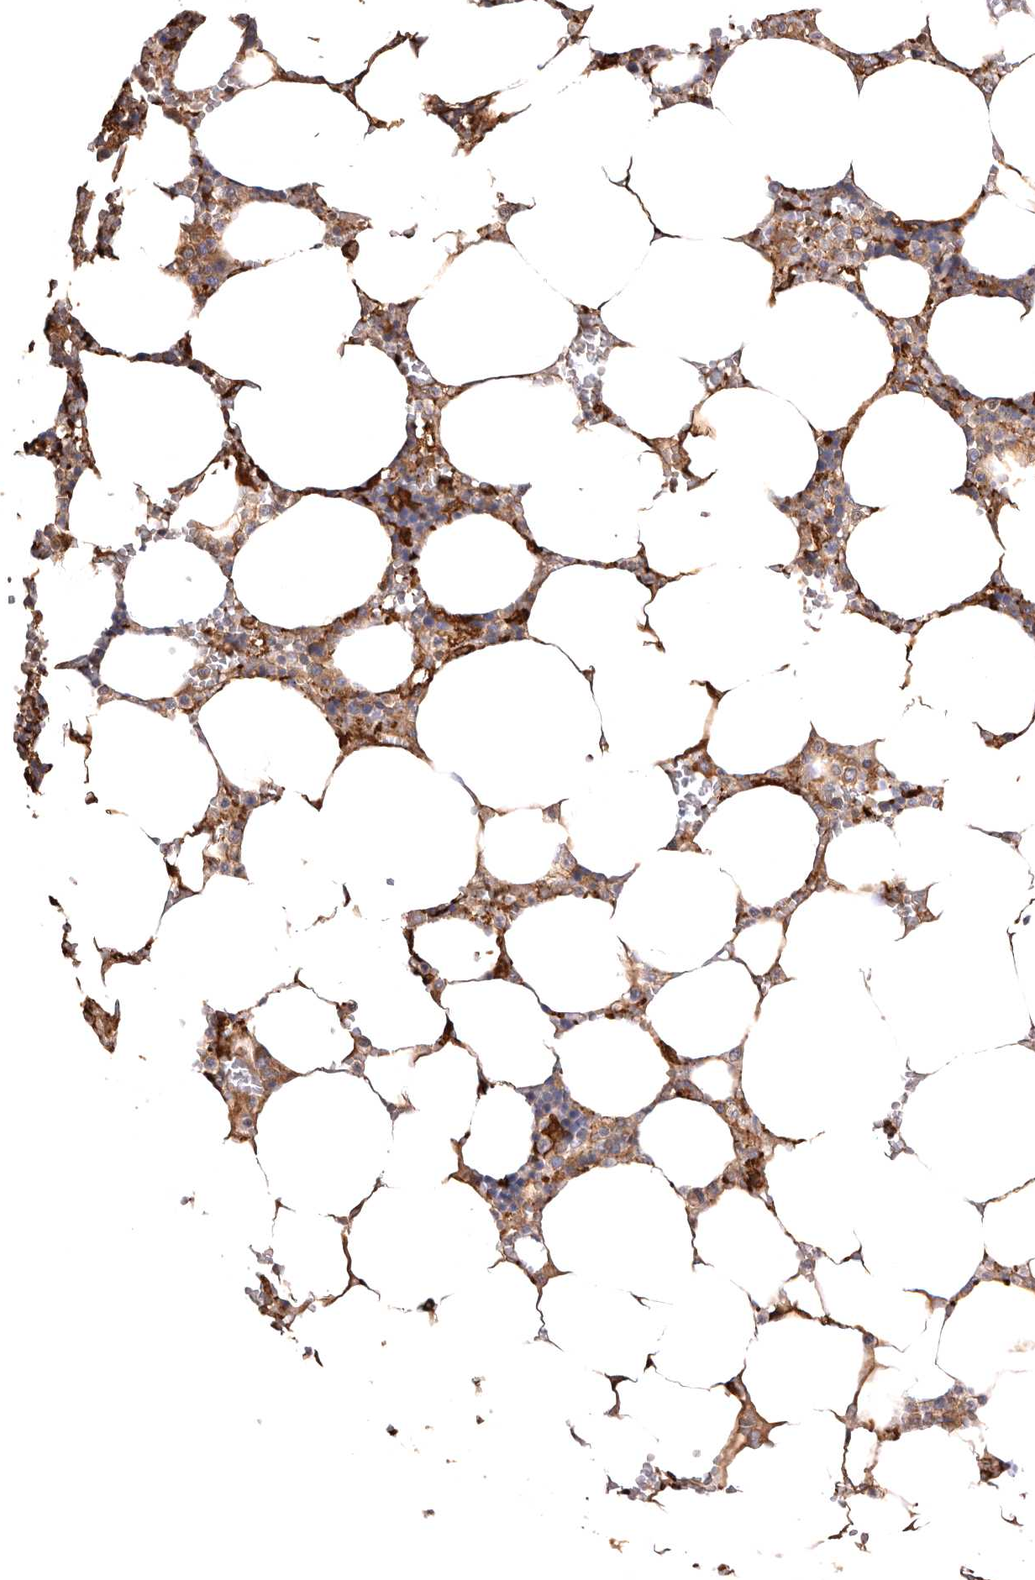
{"staining": {"intensity": "moderate", "quantity": "25%-75%", "location": "cytoplasmic/membranous"}, "tissue": "bone marrow", "cell_type": "Hematopoietic cells", "image_type": "normal", "snomed": [{"axis": "morphology", "description": "Normal tissue, NOS"}, {"axis": "topography", "description": "Bone marrow"}], "caption": "The immunohistochemical stain highlights moderate cytoplasmic/membranous positivity in hematopoietic cells of benign bone marrow.", "gene": "VPS45", "patient": {"sex": "male", "age": 70}}